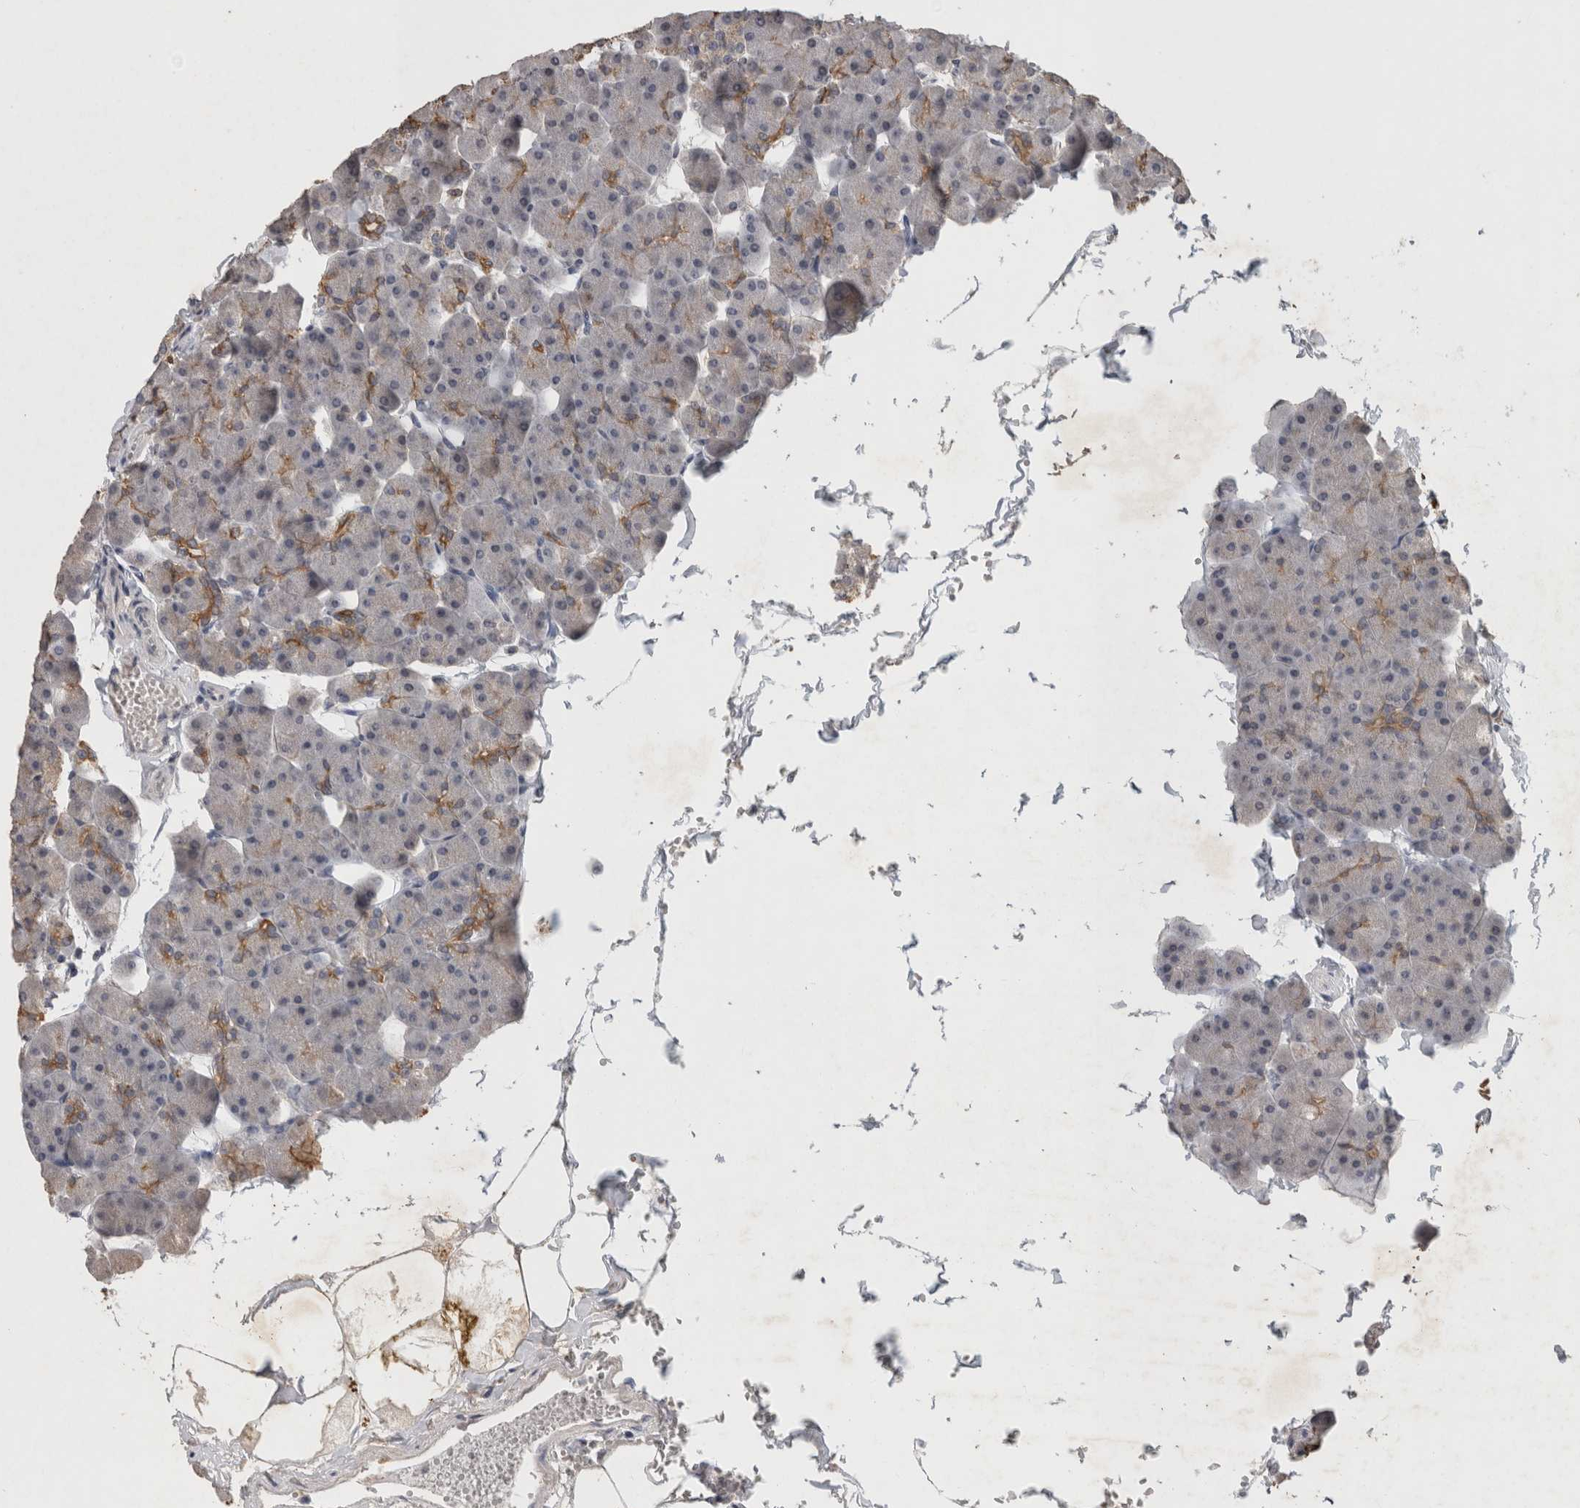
{"staining": {"intensity": "moderate", "quantity": "25%-75%", "location": "cytoplasmic/membranous"}, "tissue": "pancreas", "cell_type": "Exocrine glandular cells", "image_type": "normal", "snomed": [{"axis": "morphology", "description": "Normal tissue, NOS"}, {"axis": "topography", "description": "Pancreas"}], "caption": "Protein staining of benign pancreas demonstrates moderate cytoplasmic/membranous positivity in approximately 25%-75% of exocrine glandular cells. (Stains: DAB (3,3'-diaminobenzidine) in brown, nuclei in blue, Microscopy: brightfield microscopy at high magnification).", "gene": "RHPN1", "patient": {"sex": "male", "age": 35}}